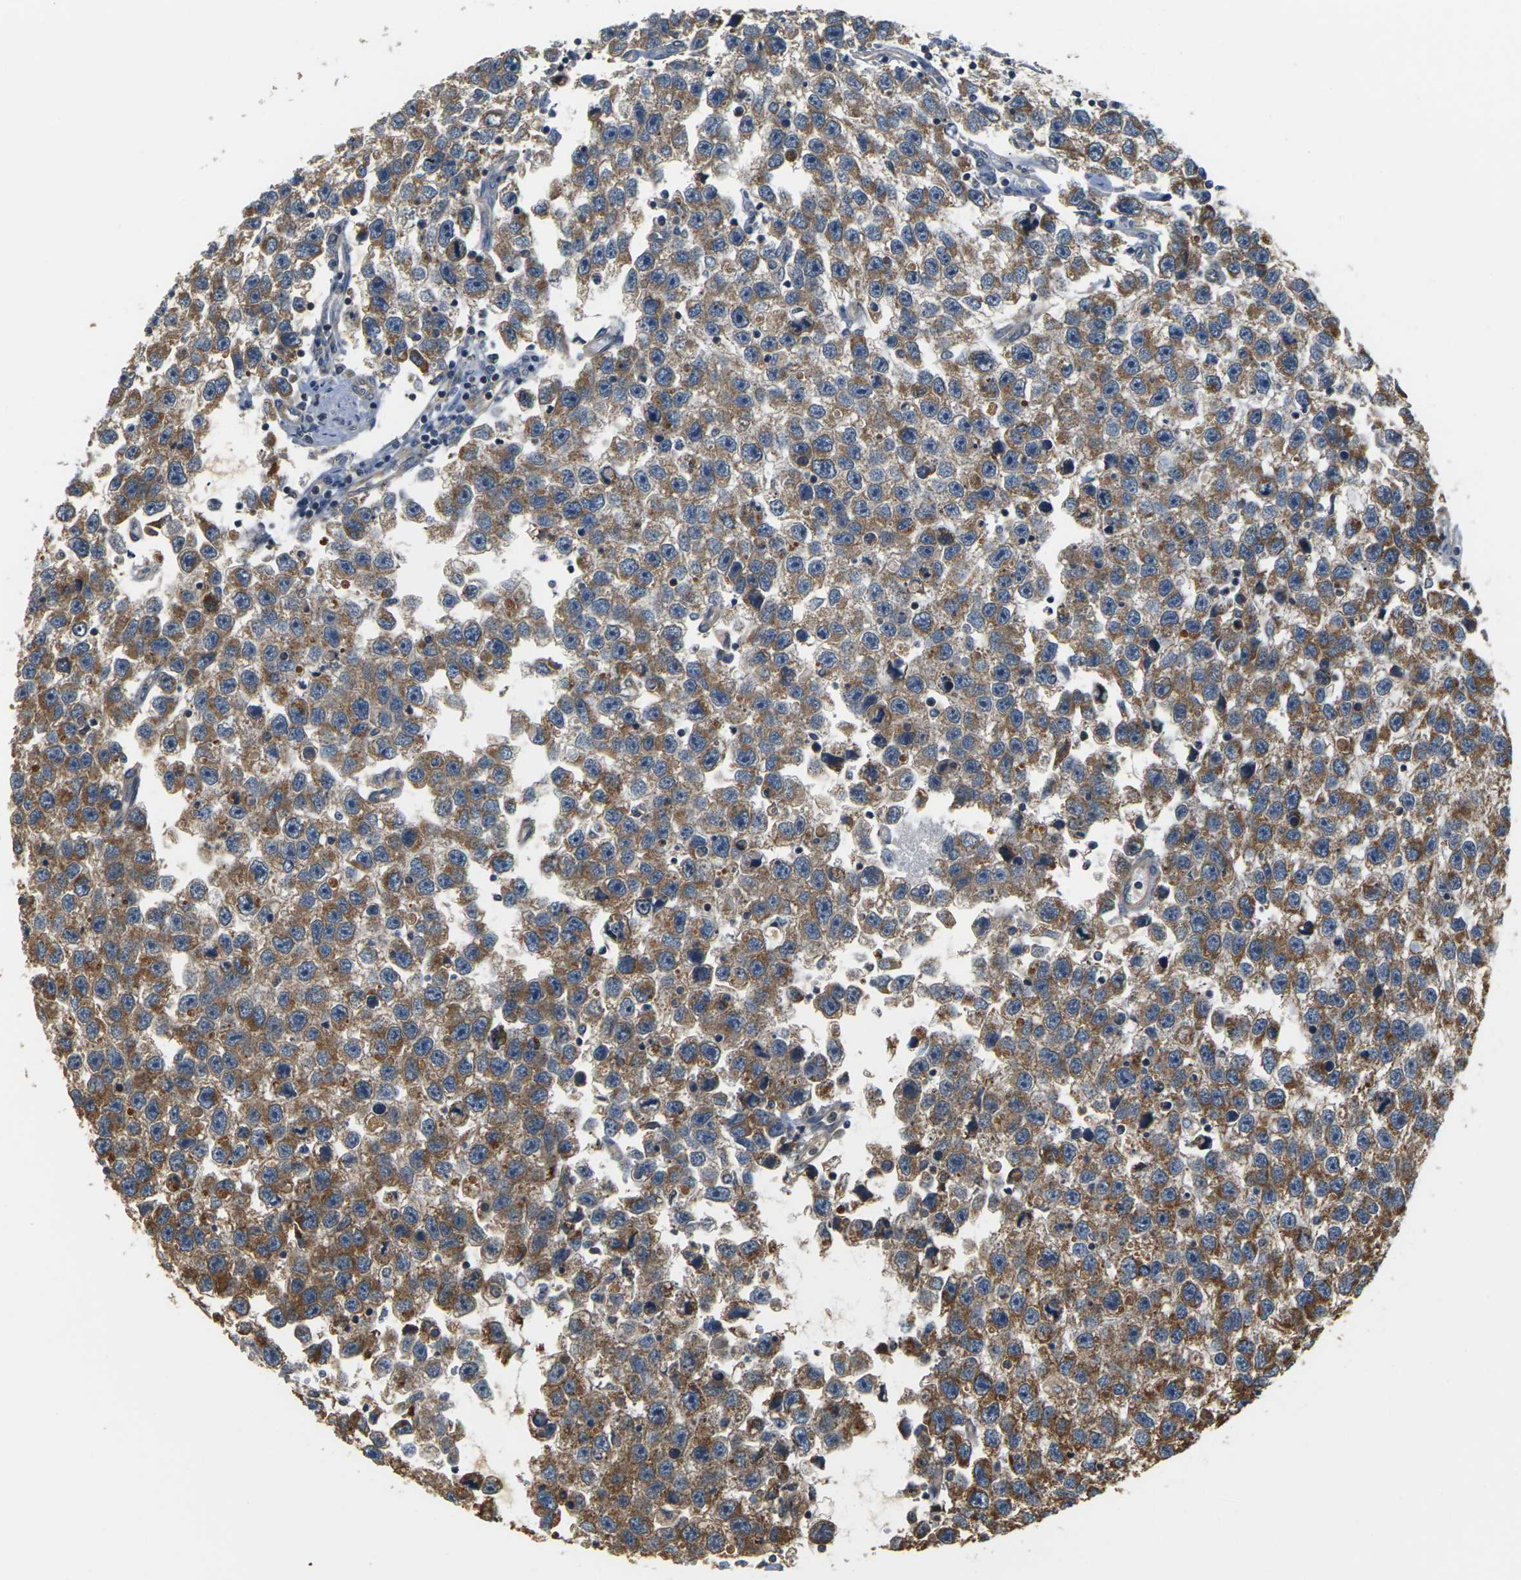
{"staining": {"intensity": "moderate", "quantity": ">75%", "location": "cytoplasmic/membranous"}, "tissue": "testis cancer", "cell_type": "Tumor cells", "image_type": "cancer", "snomed": [{"axis": "morphology", "description": "Seminoma, NOS"}, {"axis": "topography", "description": "Testis"}], "caption": "IHC of testis cancer (seminoma) displays medium levels of moderate cytoplasmic/membranous expression in approximately >75% of tumor cells. Using DAB (brown) and hematoxylin (blue) stains, captured at high magnification using brightfield microscopy.", "gene": "PCDHB4", "patient": {"sex": "male", "age": 33}}